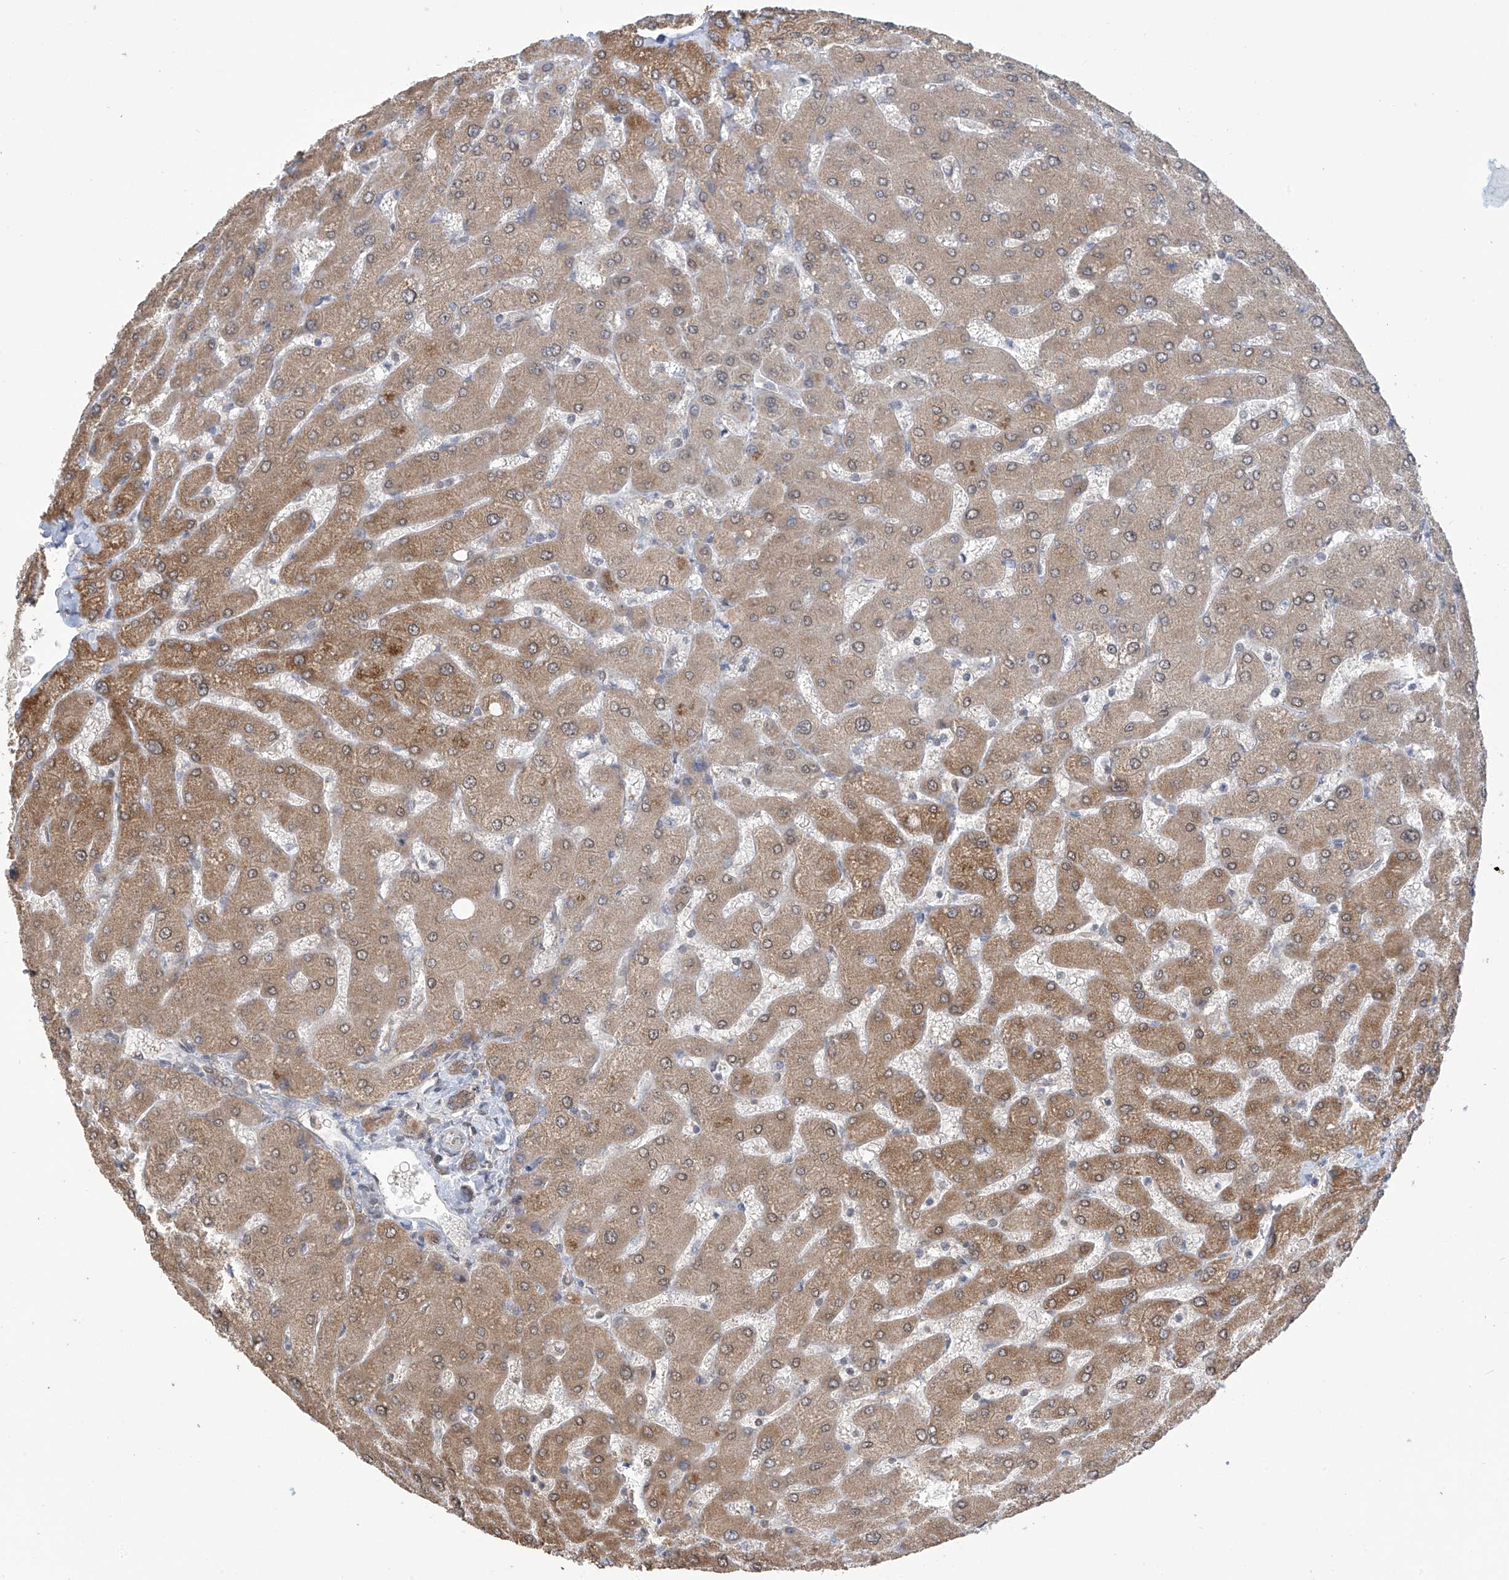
{"staining": {"intensity": "moderate", "quantity": ">75%", "location": "cytoplasmic/membranous,nuclear"}, "tissue": "liver", "cell_type": "Cholangiocytes", "image_type": "normal", "snomed": [{"axis": "morphology", "description": "Normal tissue, NOS"}, {"axis": "topography", "description": "Liver"}], "caption": "High-magnification brightfield microscopy of unremarkable liver stained with DAB (brown) and counterstained with hematoxylin (blue). cholangiocytes exhibit moderate cytoplasmic/membranous,nuclear expression is present in about>75% of cells. The protein is stained brown, and the nuclei are stained in blue (DAB (3,3'-diaminobenzidine) IHC with brightfield microscopy, high magnification).", "gene": "KIAA1522", "patient": {"sex": "male", "age": 55}}